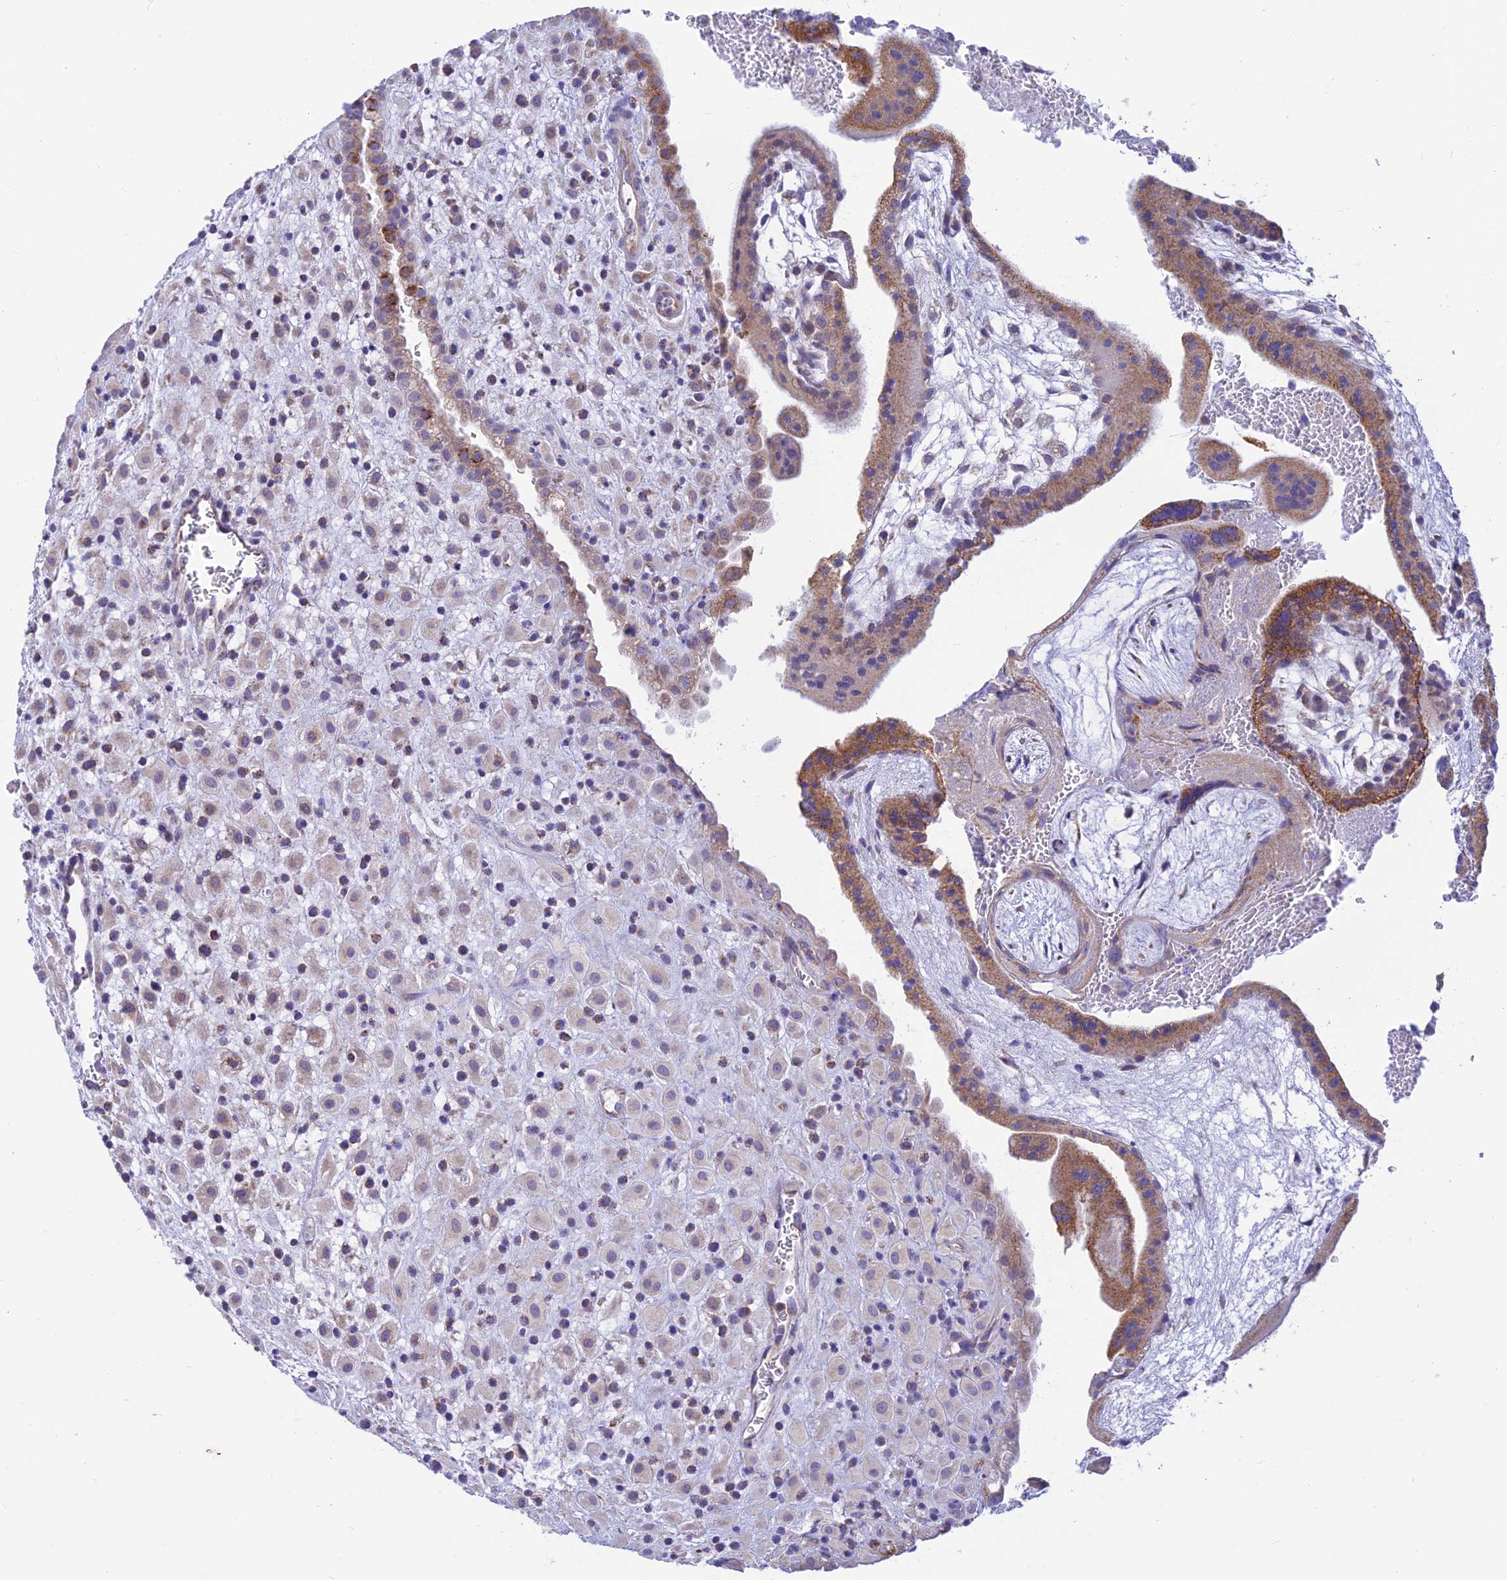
{"staining": {"intensity": "moderate", "quantity": "<25%", "location": "cytoplasmic/membranous"}, "tissue": "placenta", "cell_type": "Decidual cells", "image_type": "normal", "snomed": [{"axis": "morphology", "description": "Normal tissue, NOS"}, {"axis": "topography", "description": "Placenta"}], "caption": "Immunohistochemical staining of normal human placenta demonstrates <25% levels of moderate cytoplasmic/membranous protein expression in about <25% of decidual cells.", "gene": "FAM186B", "patient": {"sex": "female", "age": 35}}